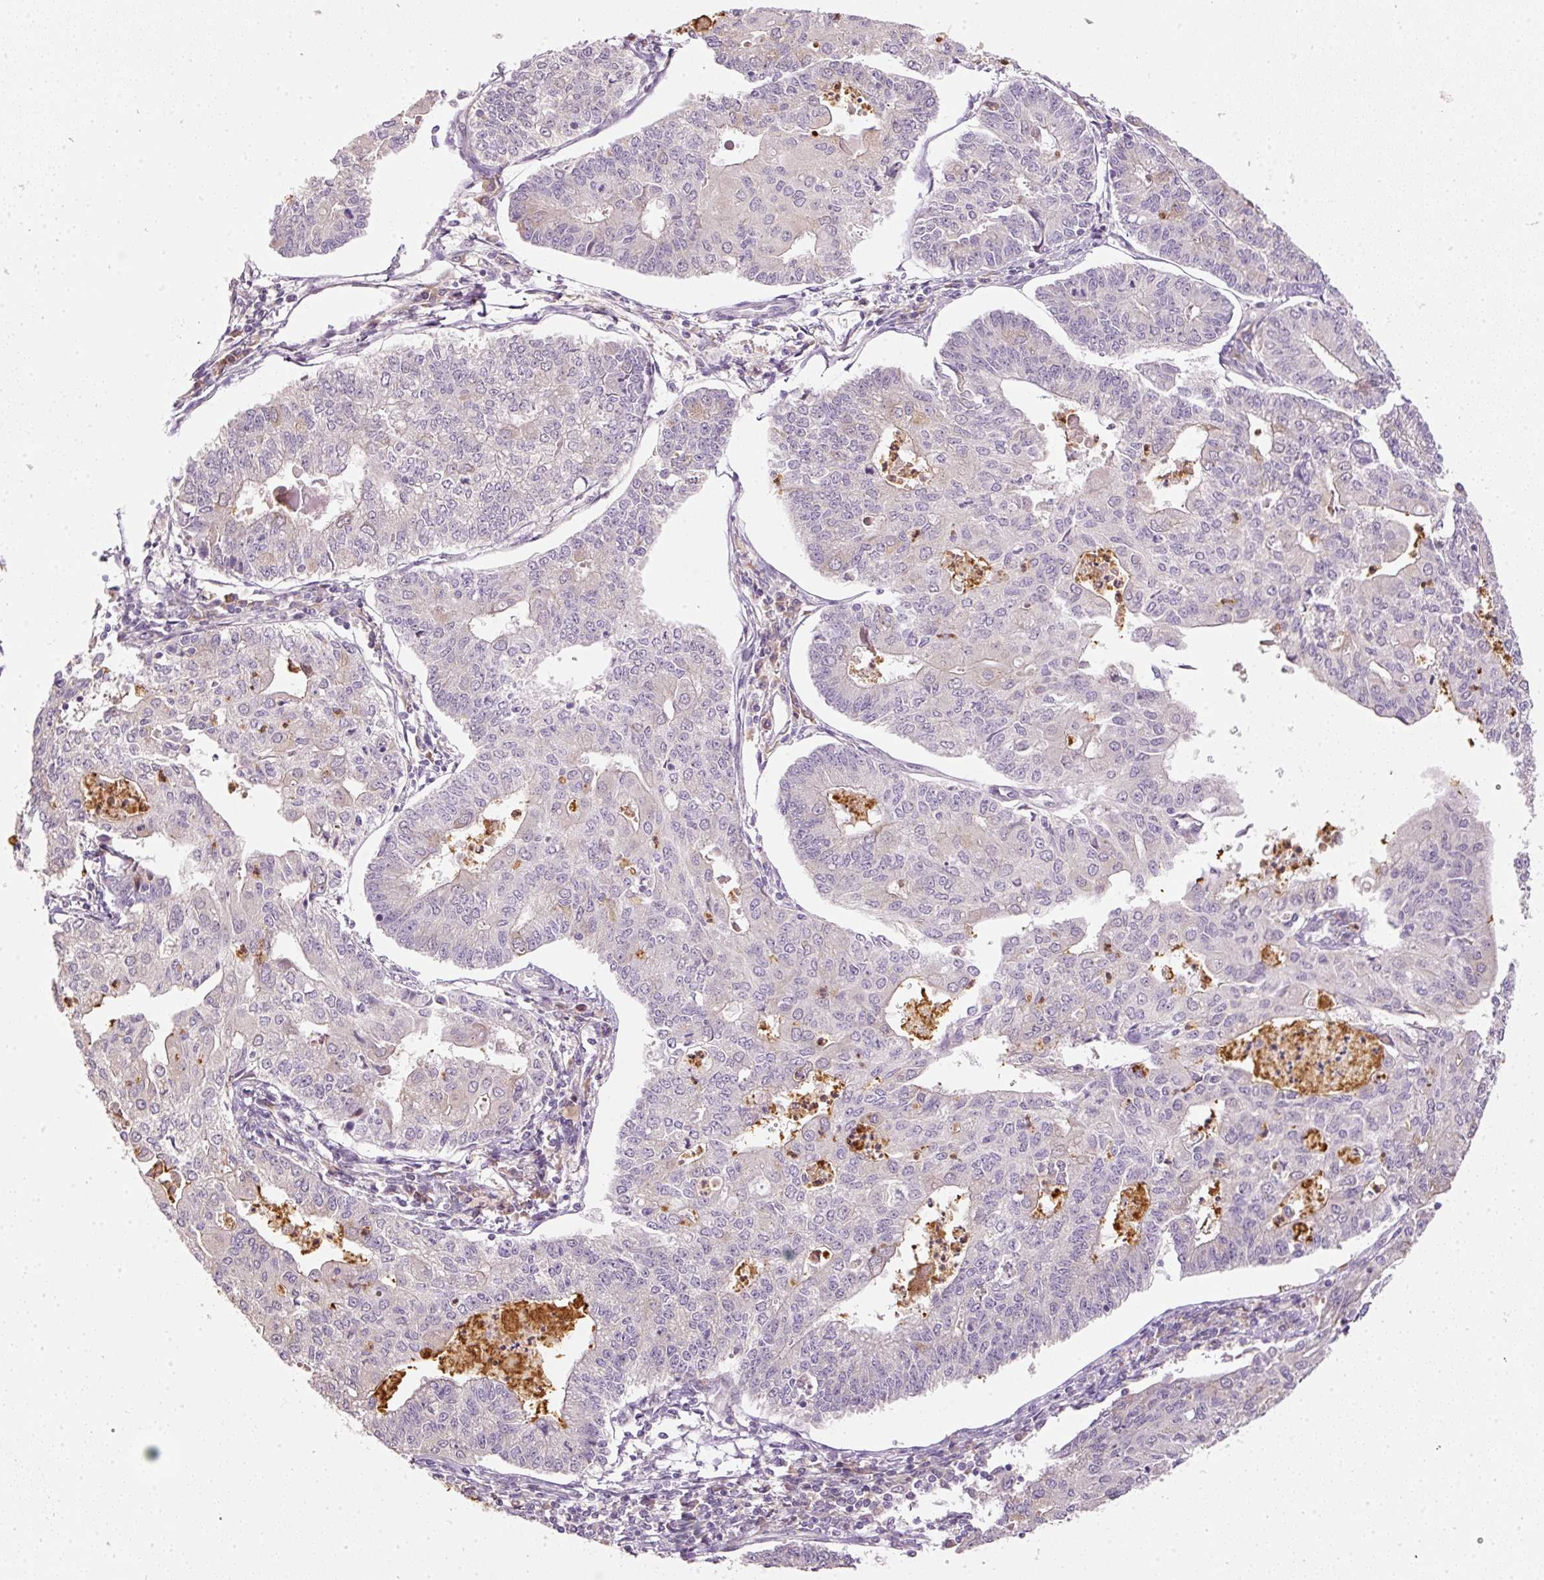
{"staining": {"intensity": "negative", "quantity": "none", "location": "none"}, "tissue": "endometrial cancer", "cell_type": "Tumor cells", "image_type": "cancer", "snomed": [{"axis": "morphology", "description": "Adenocarcinoma, NOS"}, {"axis": "topography", "description": "Endometrium"}], "caption": "There is no significant expression in tumor cells of endometrial adenocarcinoma. The staining was performed using DAB (3,3'-diaminobenzidine) to visualize the protein expression in brown, while the nuclei were stained in blue with hematoxylin (Magnification: 20x).", "gene": "CTTNBP2", "patient": {"sex": "female", "age": 56}}